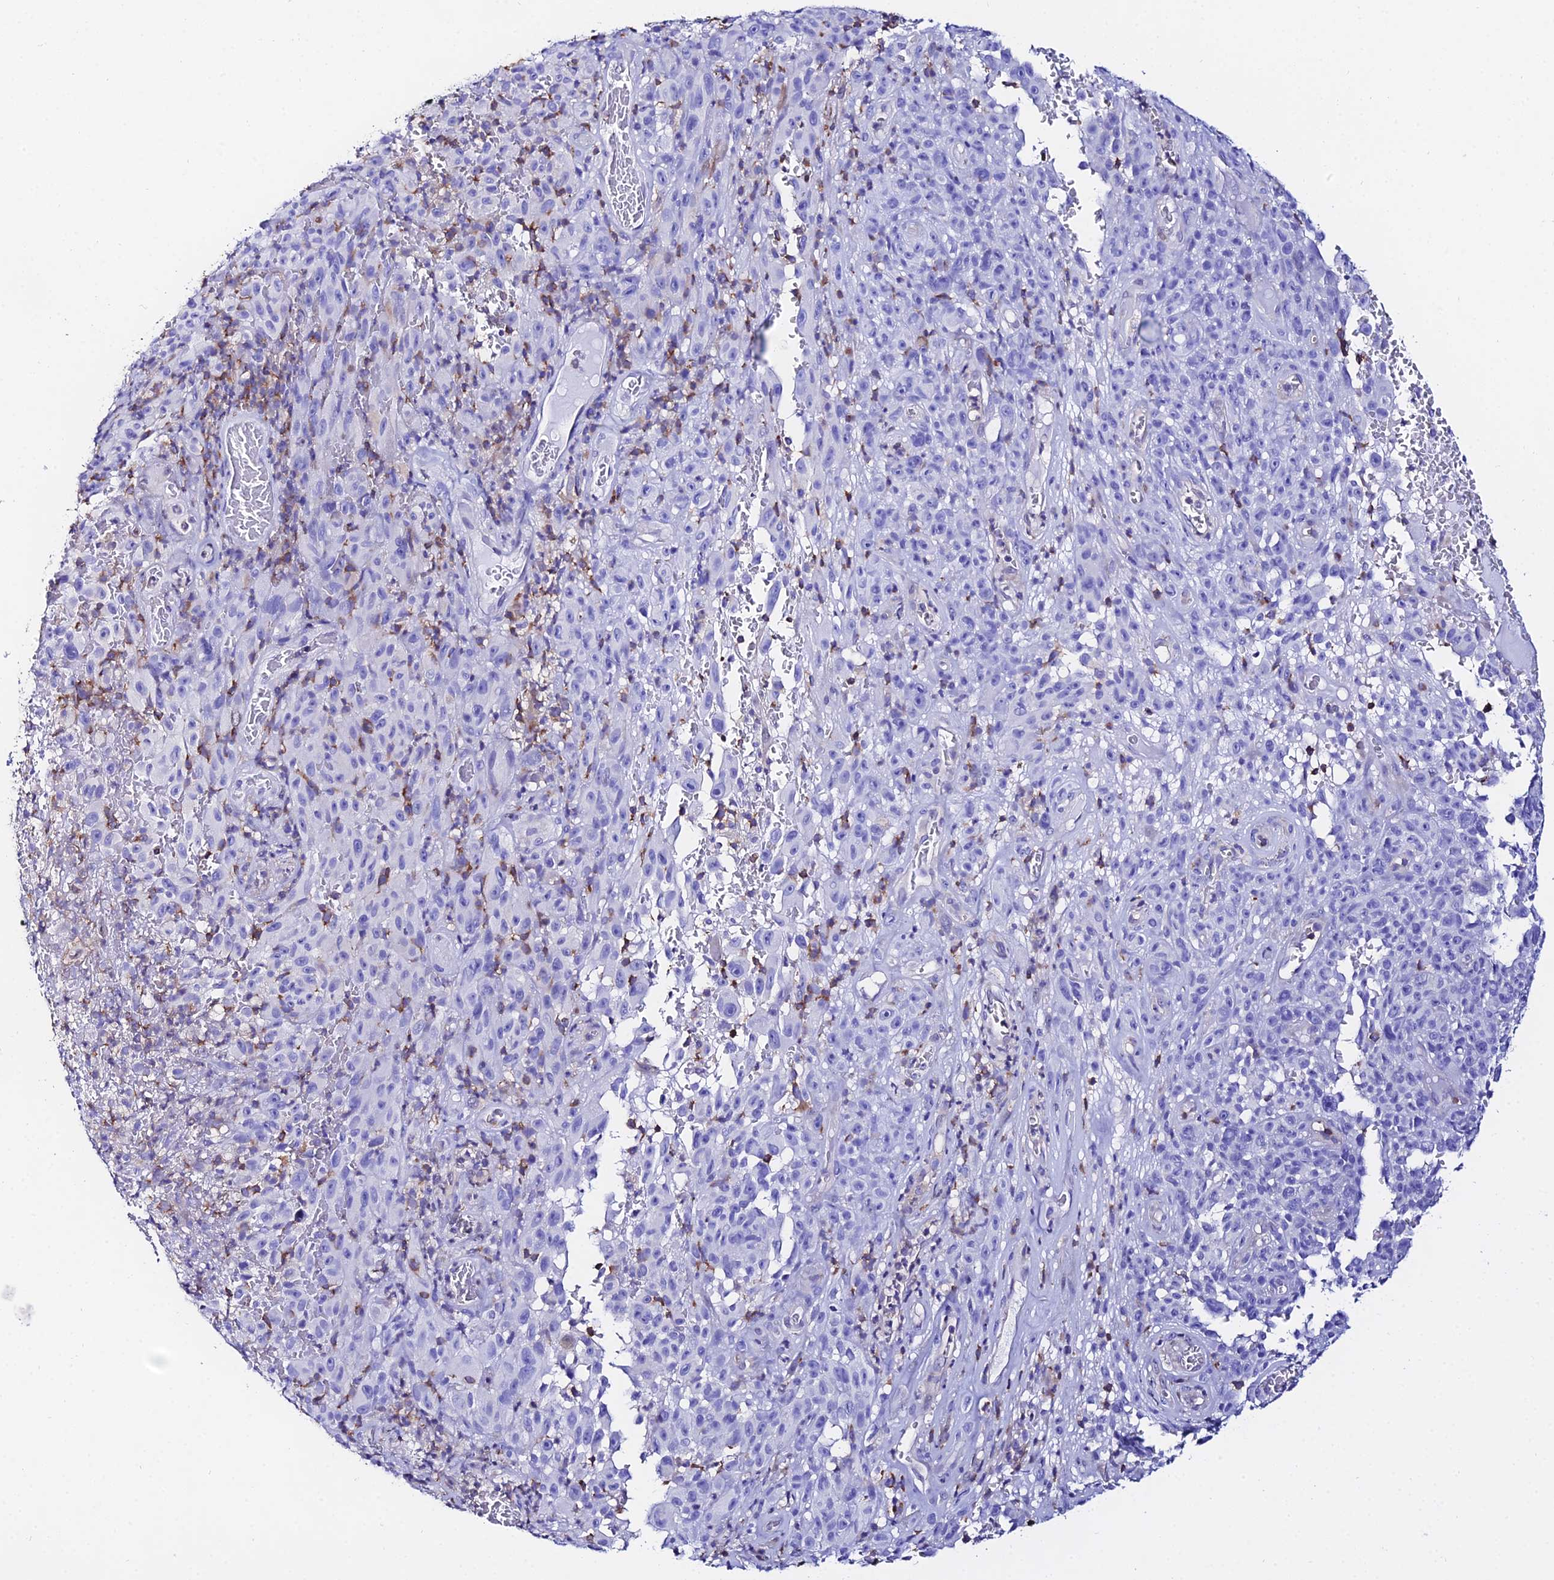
{"staining": {"intensity": "negative", "quantity": "none", "location": "none"}, "tissue": "melanoma", "cell_type": "Tumor cells", "image_type": "cancer", "snomed": [{"axis": "morphology", "description": "Malignant melanoma, NOS"}, {"axis": "topography", "description": "Skin"}], "caption": "This is an immunohistochemistry (IHC) histopathology image of malignant melanoma. There is no expression in tumor cells.", "gene": "S100A16", "patient": {"sex": "female", "age": 82}}